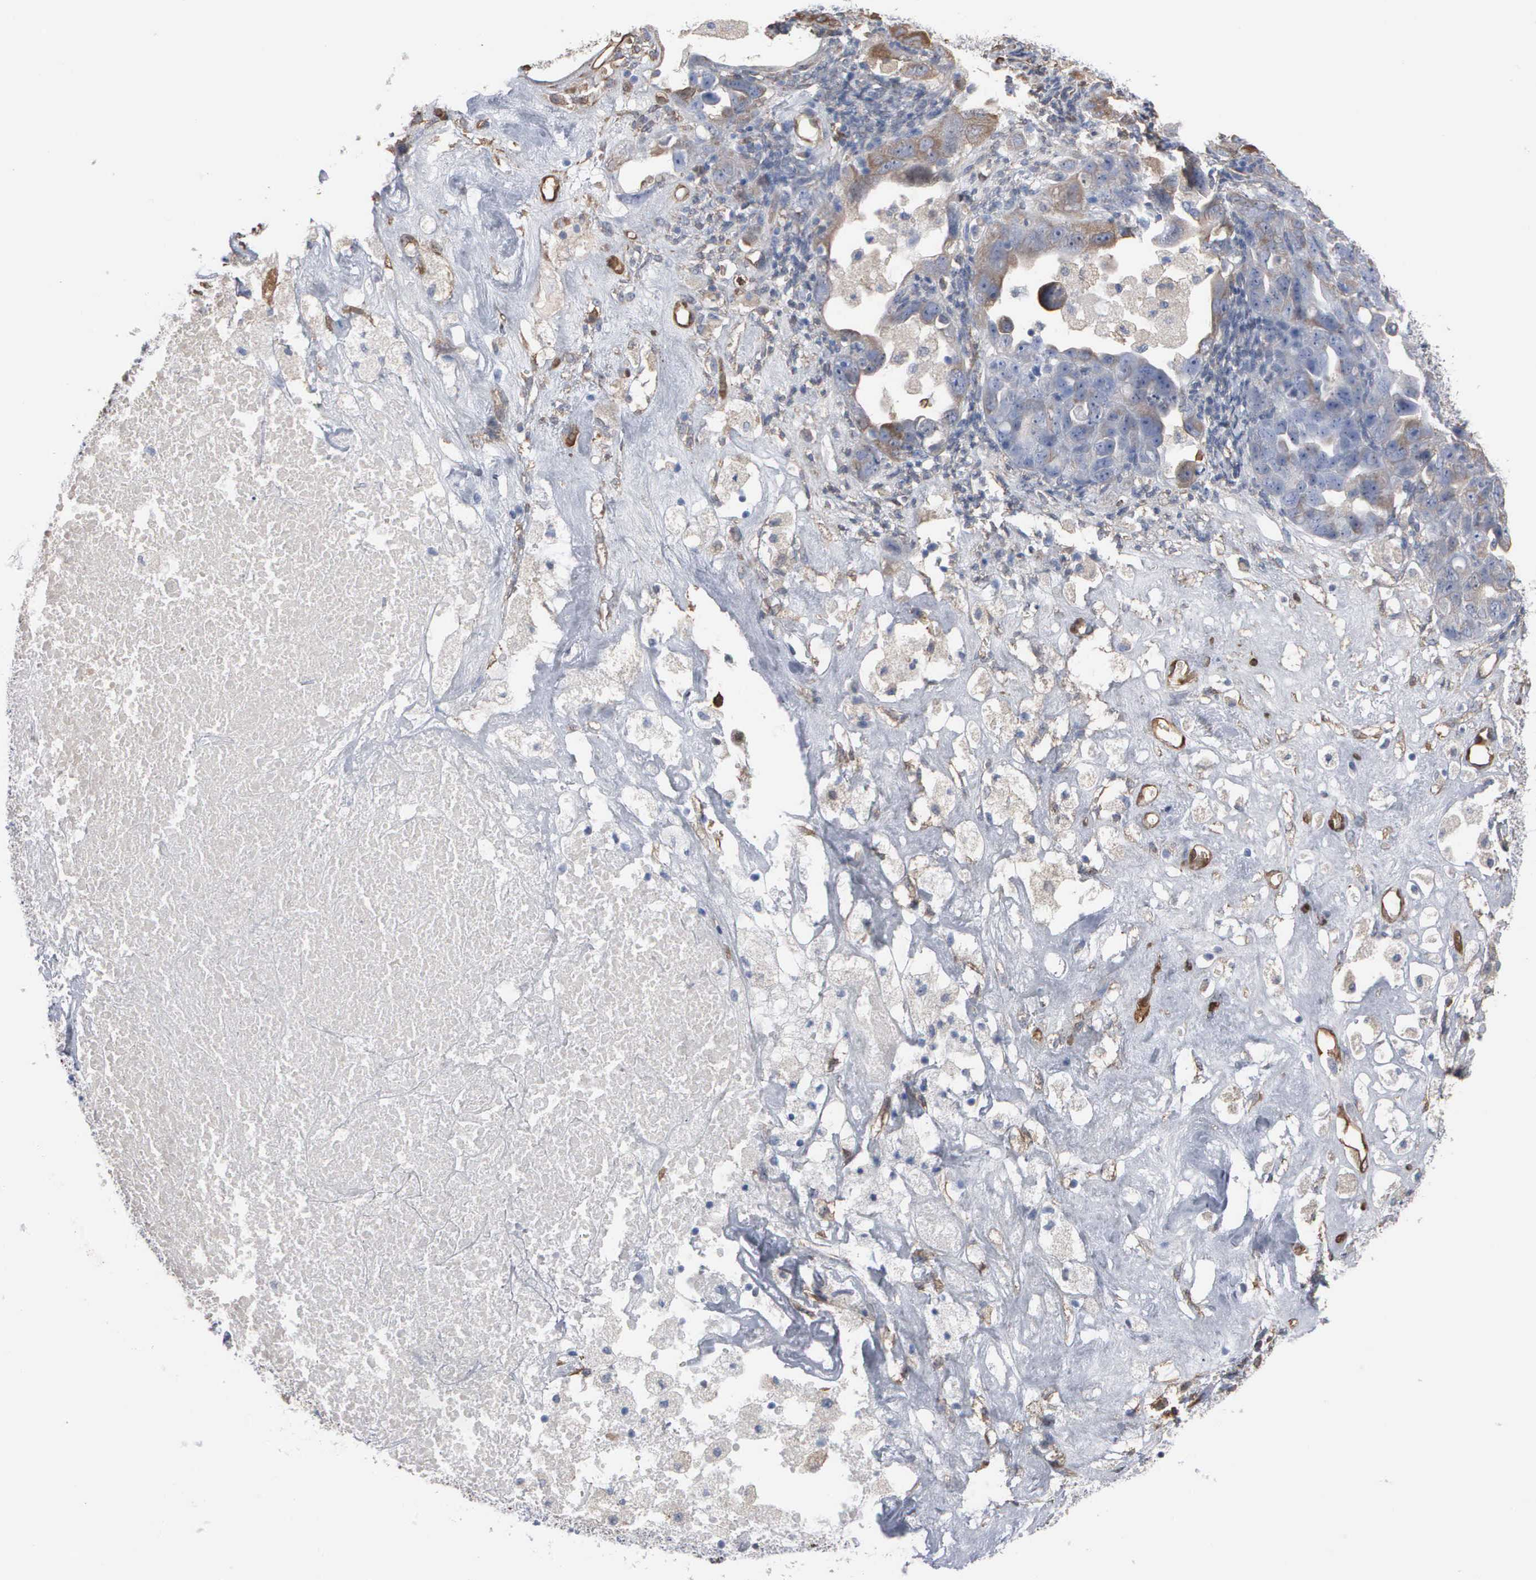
{"staining": {"intensity": "negative", "quantity": "none", "location": "none"}, "tissue": "ovarian cancer", "cell_type": "Tumor cells", "image_type": "cancer", "snomed": [{"axis": "morphology", "description": "Cystadenocarcinoma, serous, NOS"}, {"axis": "topography", "description": "Ovary"}], "caption": "A high-resolution image shows immunohistochemistry (IHC) staining of serous cystadenocarcinoma (ovarian), which demonstrates no significant staining in tumor cells.", "gene": "FSCN1", "patient": {"sex": "female", "age": 66}}